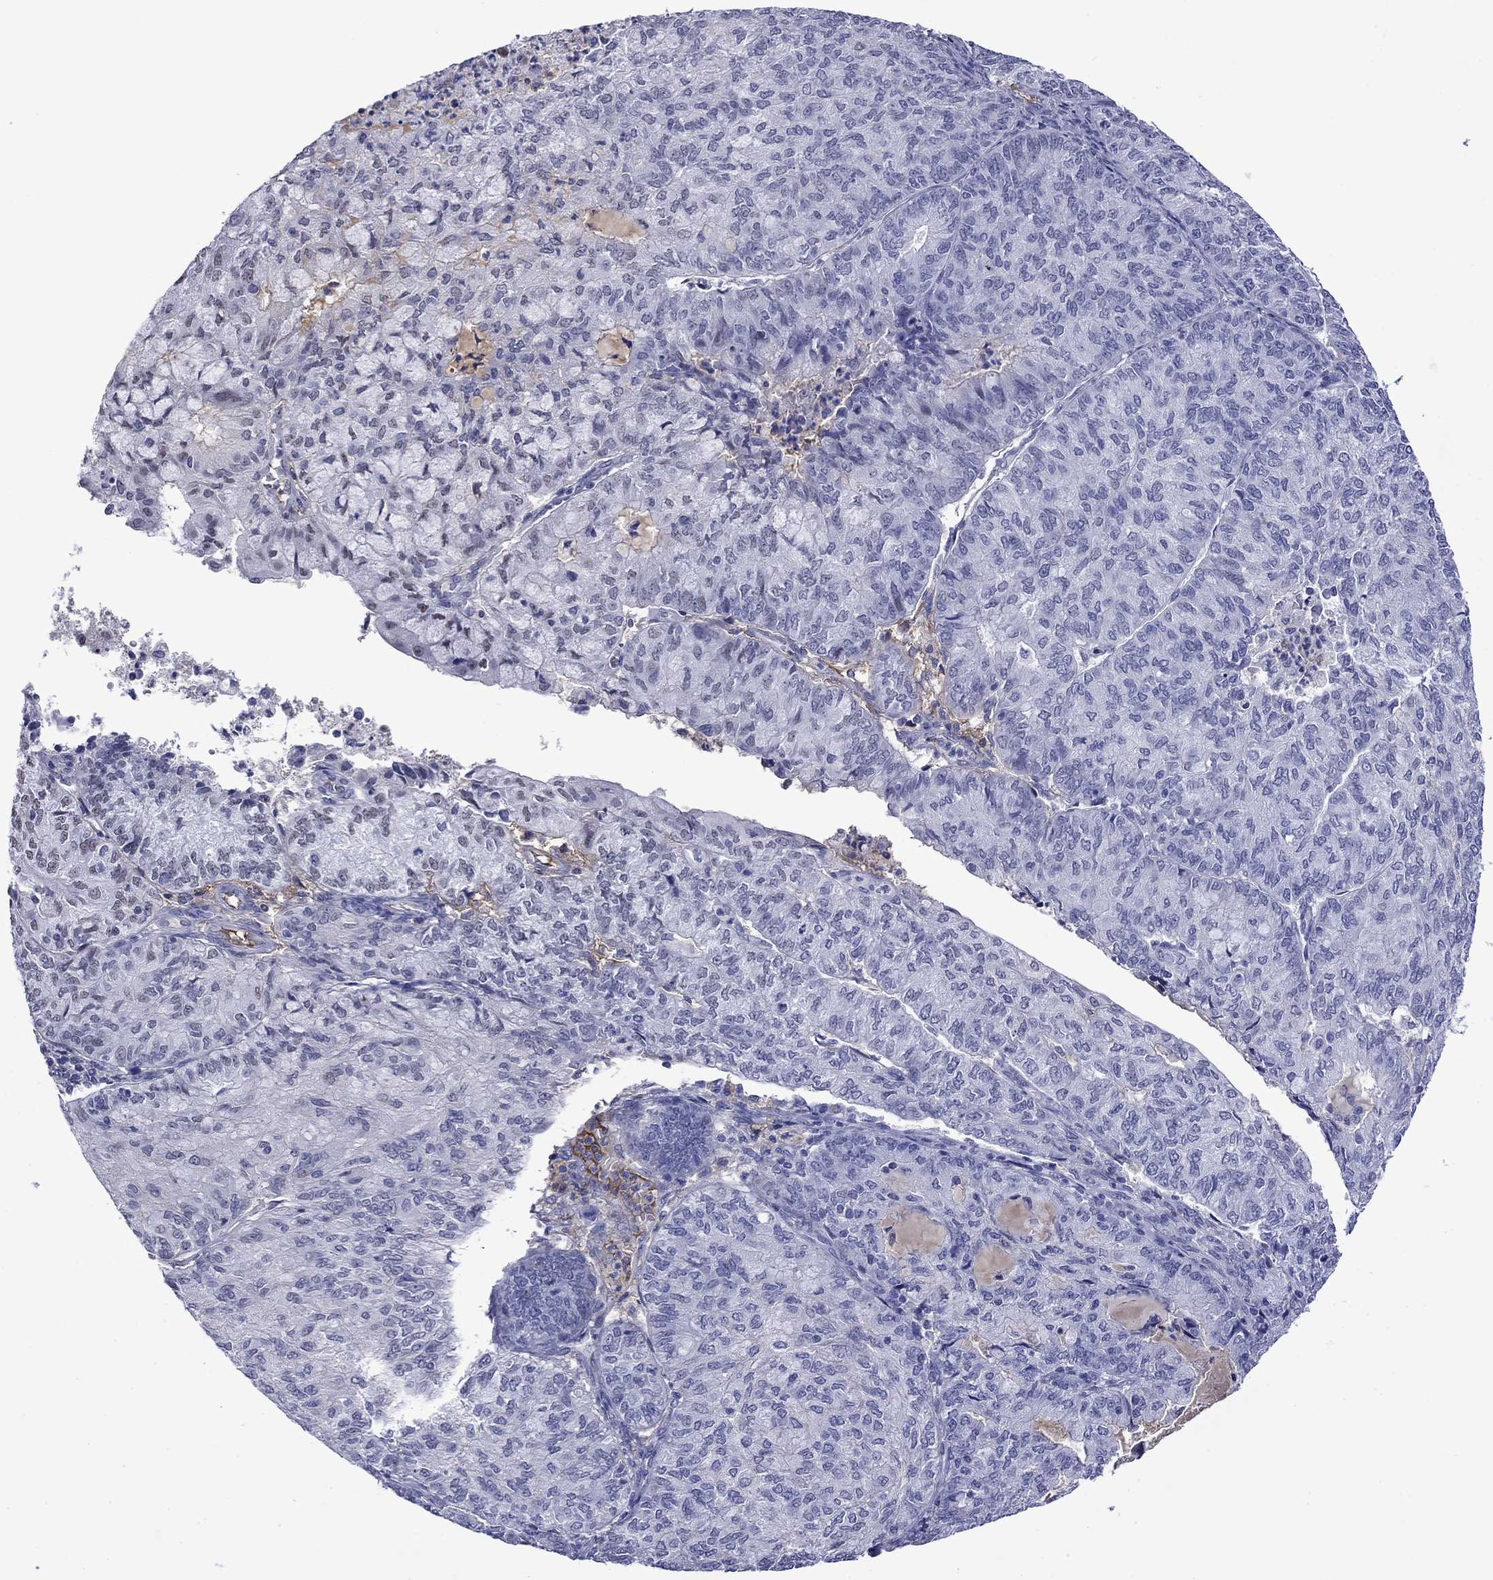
{"staining": {"intensity": "negative", "quantity": "none", "location": "none"}, "tissue": "endometrial cancer", "cell_type": "Tumor cells", "image_type": "cancer", "snomed": [{"axis": "morphology", "description": "Adenocarcinoma, NOS"}, {"axis": "topography", "description": "Endometrium"}], "caption": "Histopathology image shows no protein expression in tumor cells of endometrial cancer tissue.", "gene": "APOA2", "patient": {"sex": "female", "age": 82}}